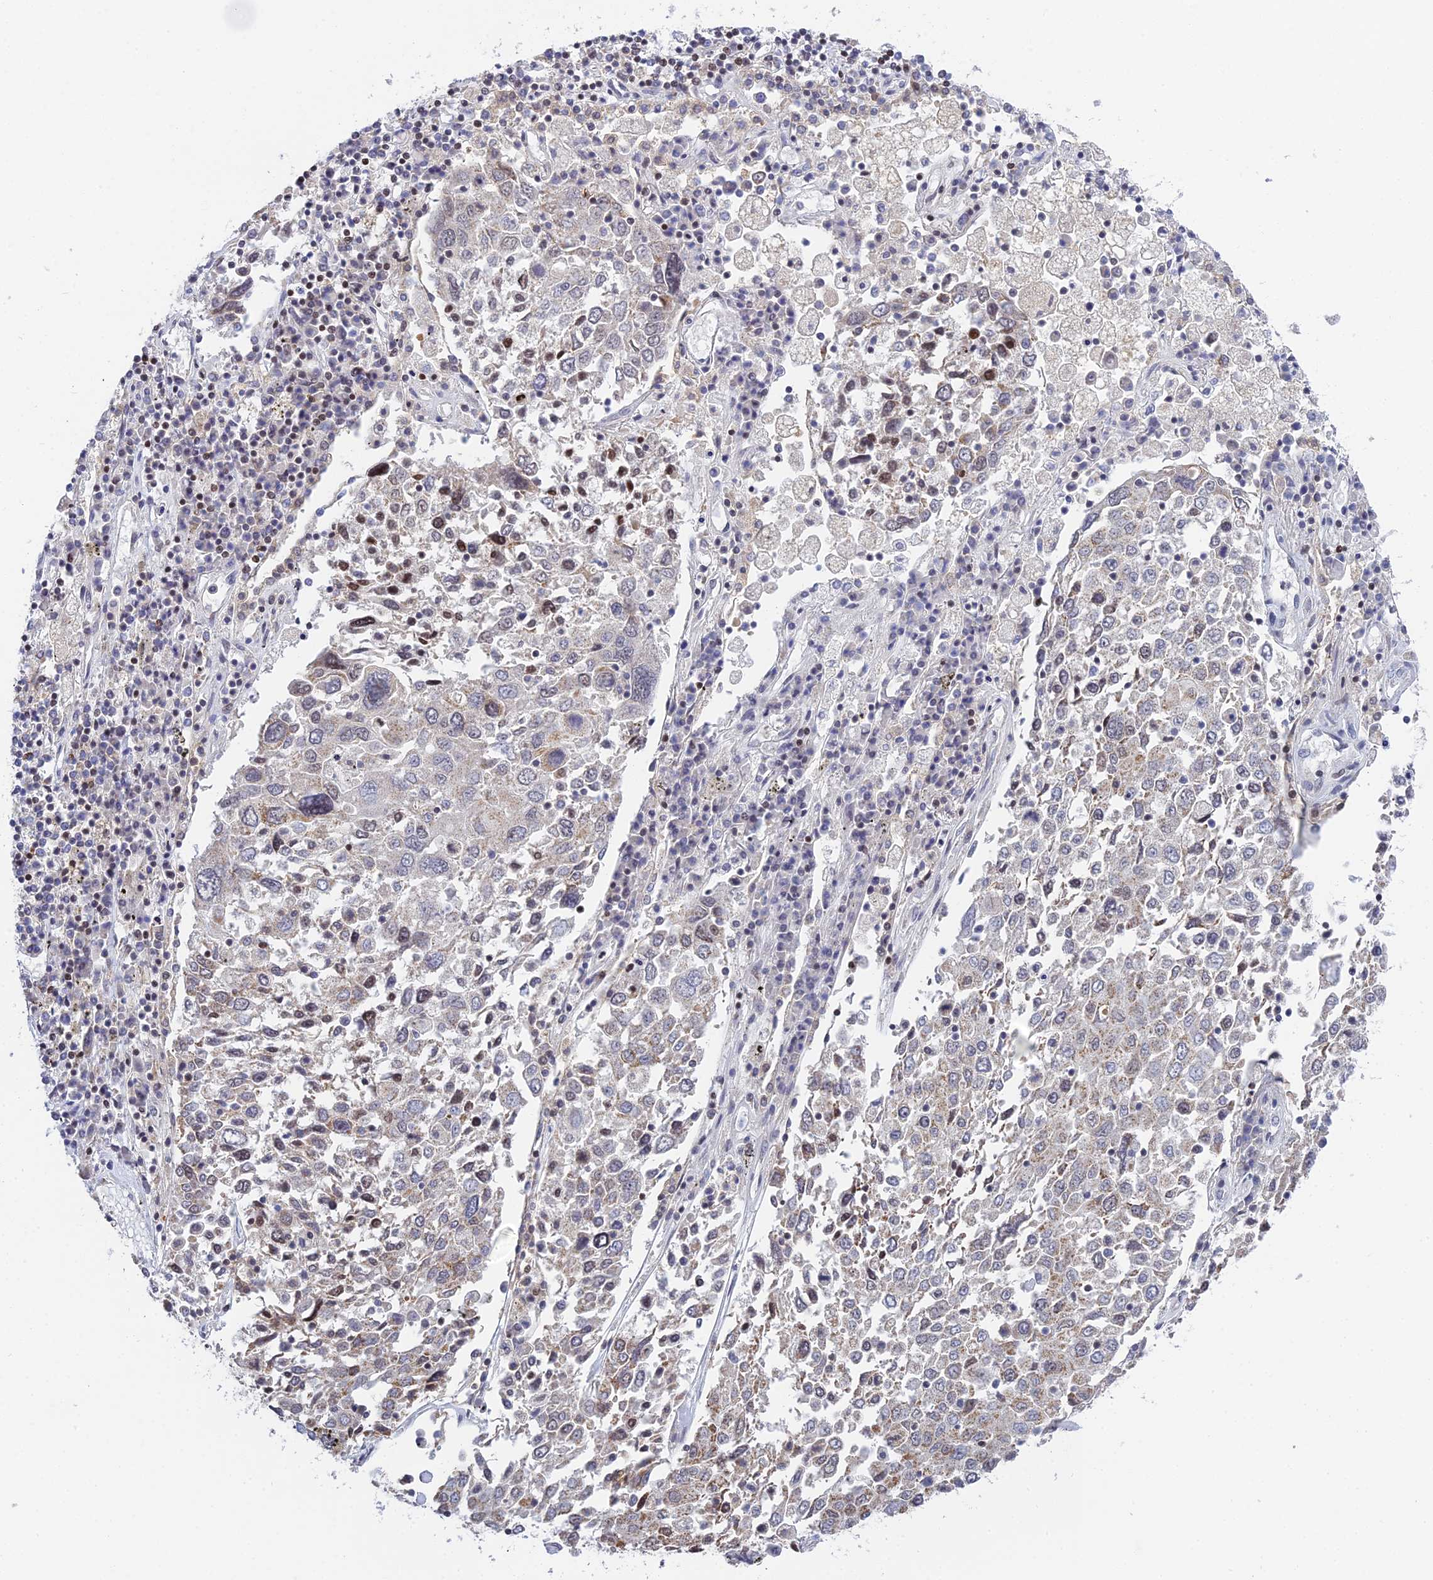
{"staining": {"intensity": "weak", "quantity": "25%-75%", "location": "cytoplasmic/membranous,nuclear"}, "tissue": "lung cancer", "cell_type": "Tumor cells", "image_type": "cancer", "snomed": [{"axis": "morphology", "description": "Squamous cell carcinoma, NOS"}, {"axis": "topography", "description": "Lung"}], "caption": "Immunohistochemical staining of human lung cancer exhibits low levels of weak cytoplasmic/membranous and nuclear positivity in about 25%-75% of tumor cells.", "gene": "ELOA2", "patient": {"sex": "male", "age": 65}}